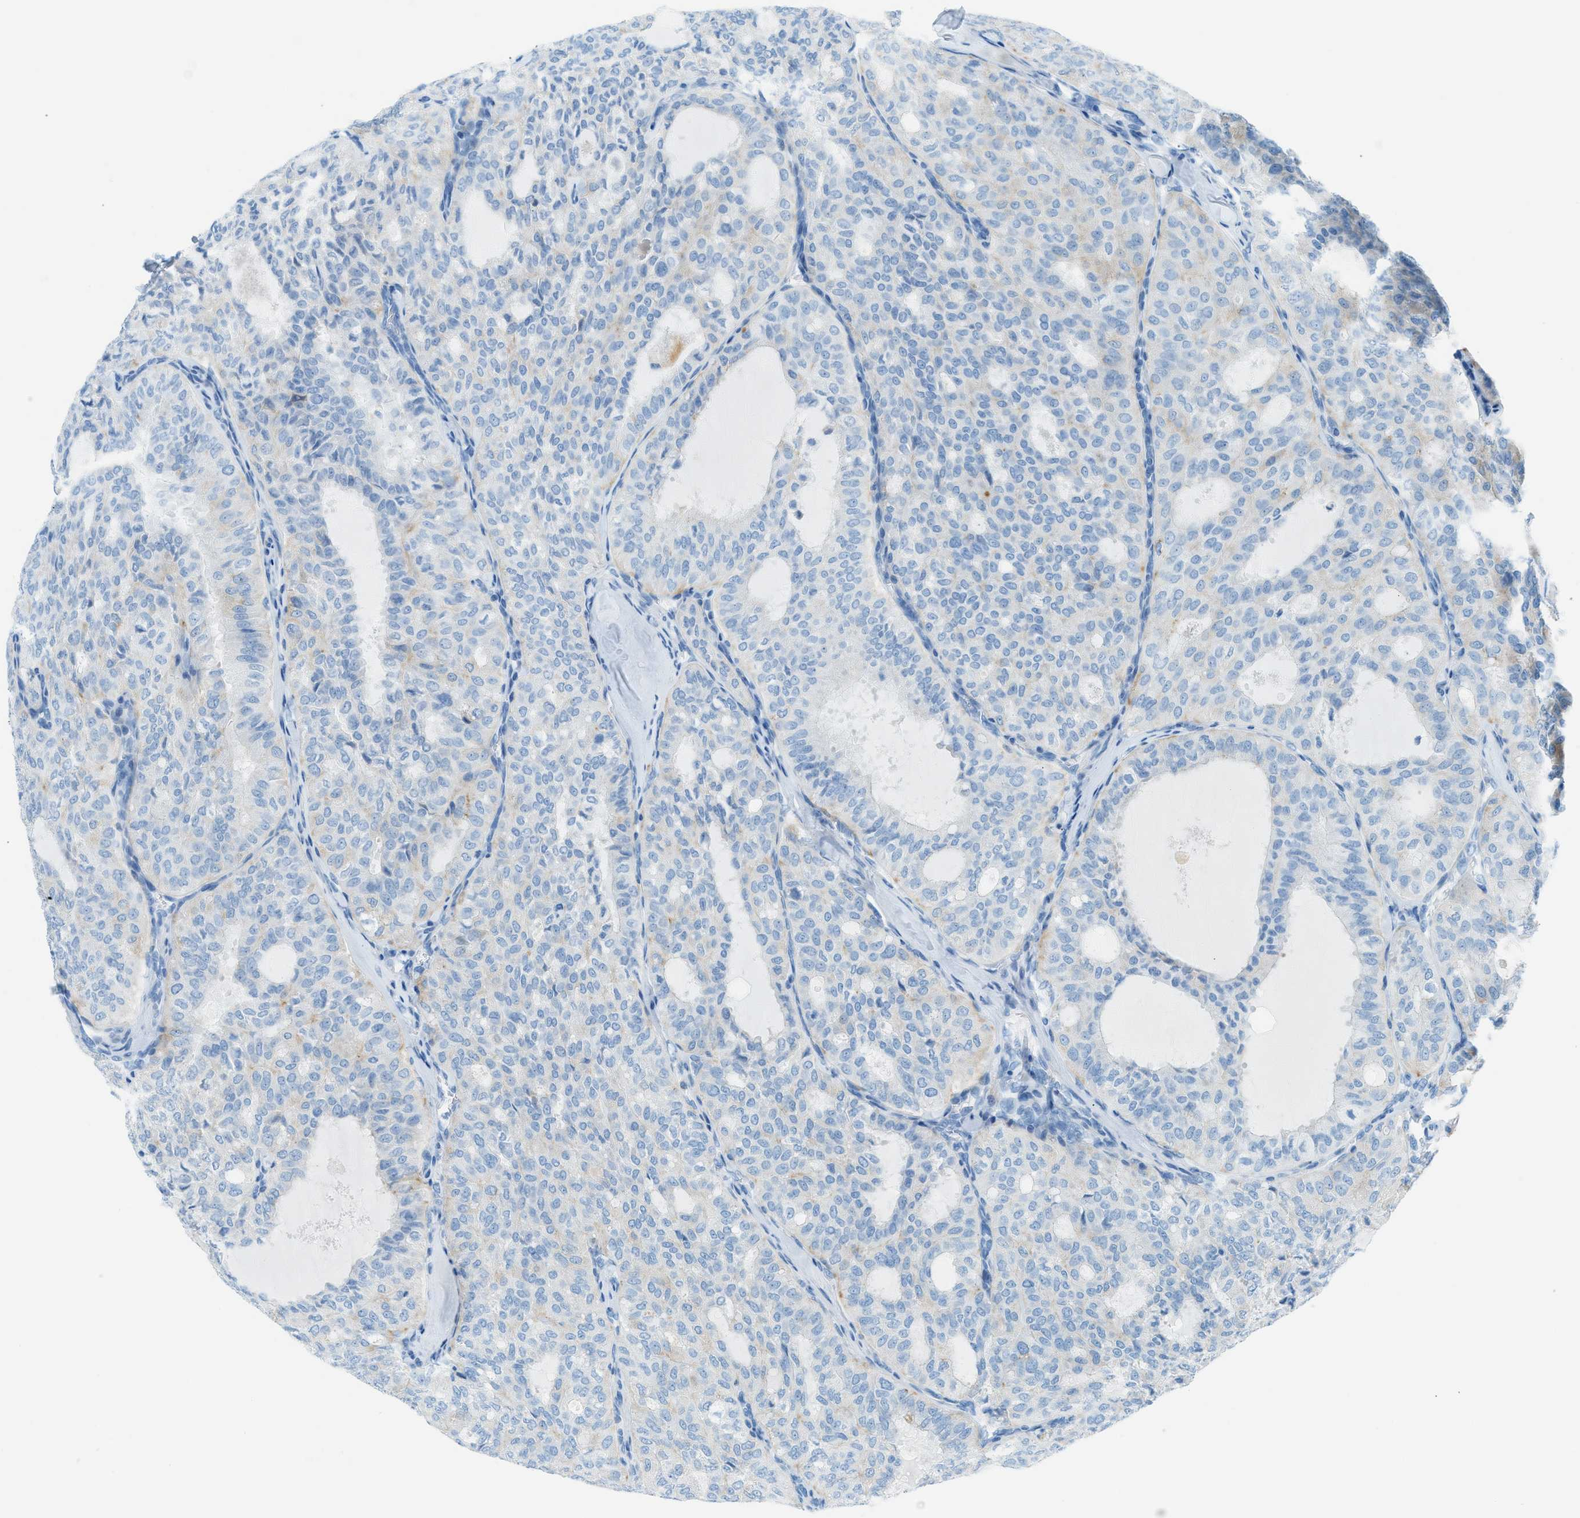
{"staining": {"intensity": "negative", "quantity": "none", "location": "none"}, "tissue": "thyroid cancer", "cell_type": "Tumor cells", "image_type": "cancer", "snomed": [{"axis": "morphology", "description": "Follicular adenoma carcinoma, NOS"}, {"axis": "topography", "description": "Thyroid gland"}], "caption": "Protein analysis of follicular adenoma carcinoma (thyroid) shows no significant staining in tumor cells.", "gene": "C21orf62", "patient": {"sex": "male", "age": 75}}